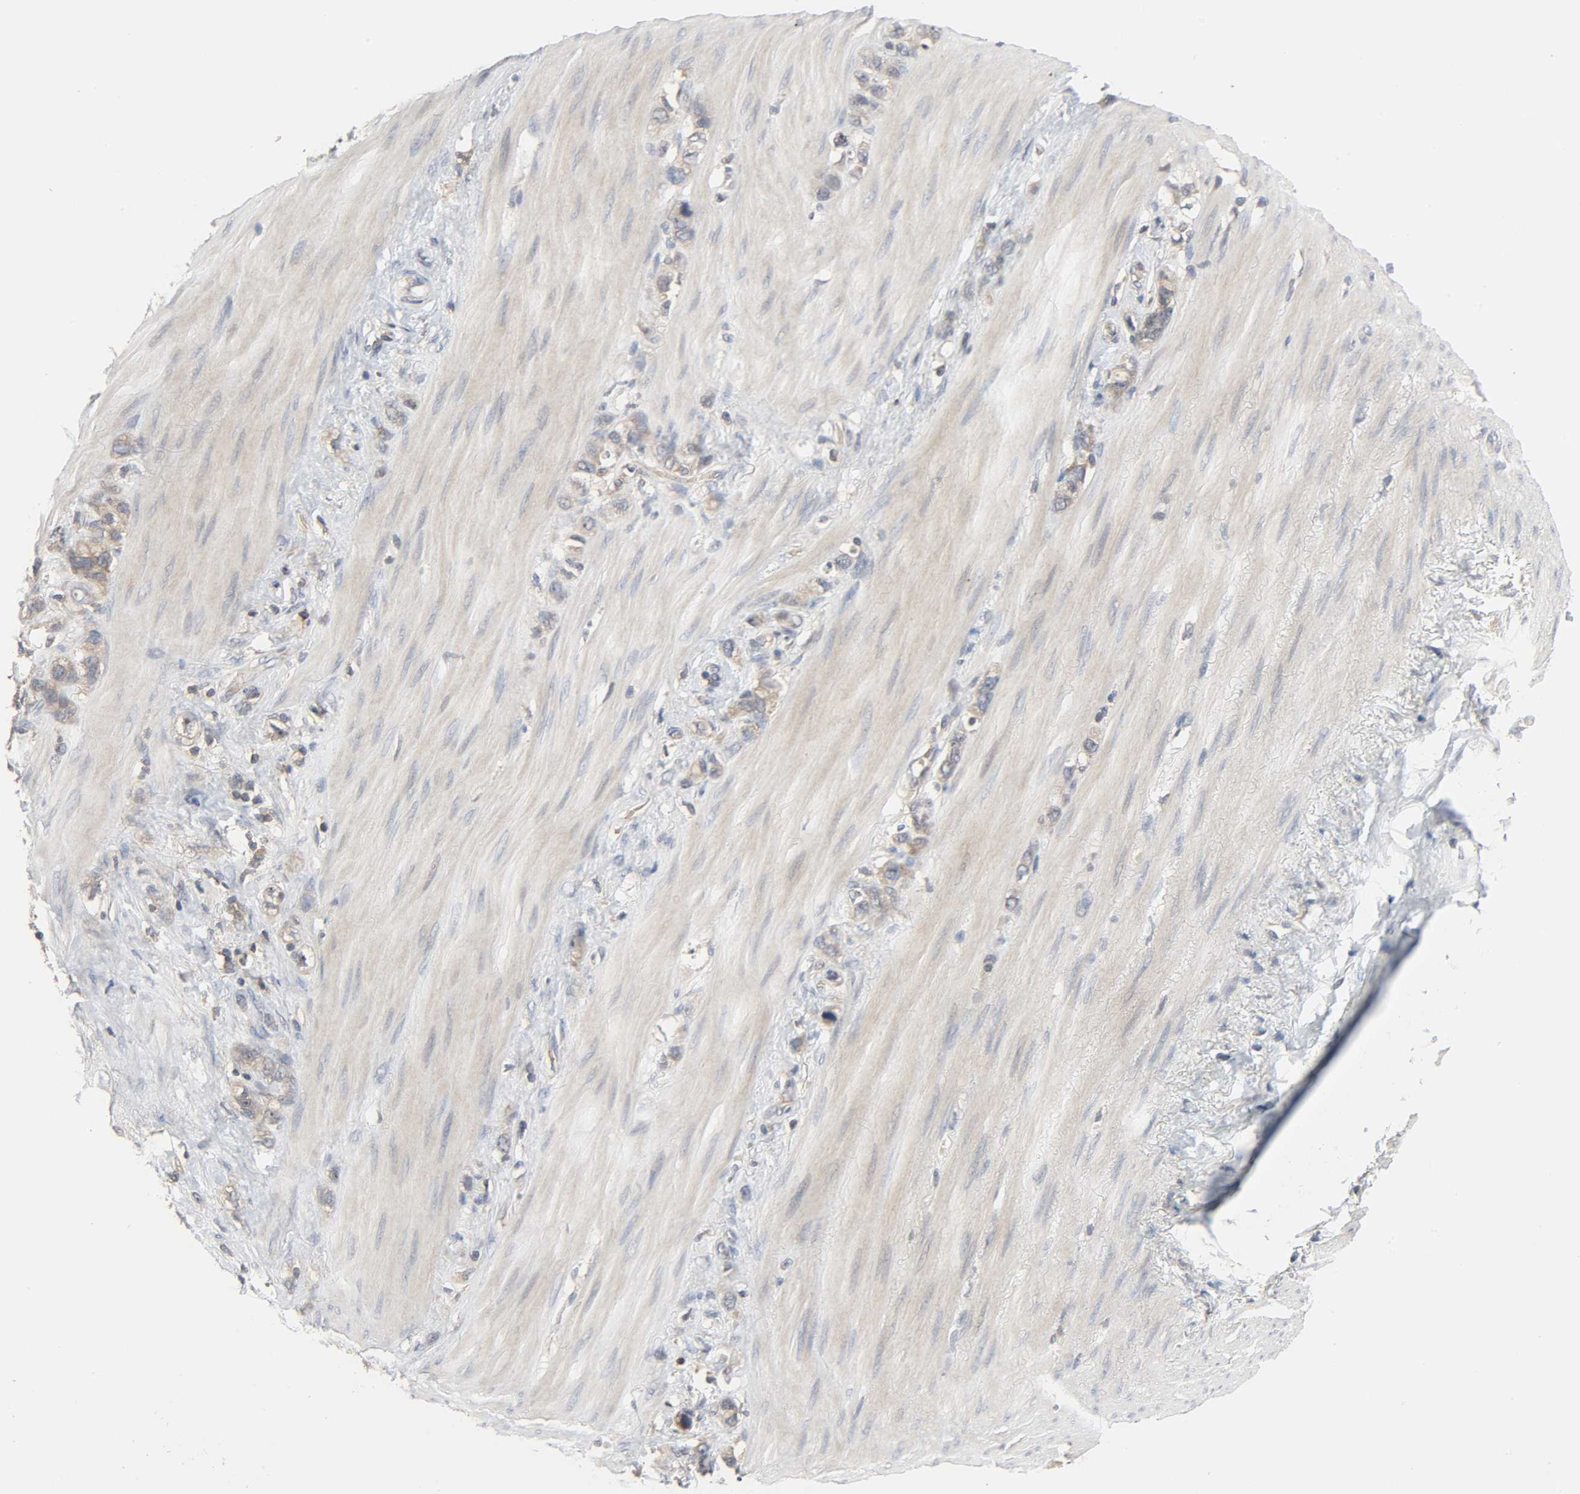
{"staining": {"intensity": "moderate", "quantity": ">75%", "location": "cytoplasmic/membranous,nuclear"}, "tissue": "stomach cancer", "cell_type": "Tumor cells", "image_type": "cancer", "snomed": [{"axis": "morphology", "description": "Normal tissue, NOS"}, {"axis": "morphology", "description": "Adenocarcinoma, NOS"}, {"axis": "morphology", "description": "Adenocarcinoma, High grade"}, {"axis": "topography", "description": "Stomach, upper"}, {"axis": "topography", "description": "Stomach"}], "caption": "Tumor cells show moderate cytoplasmic/membranous and nuclear positivity in approximately >75% of cells in stomach adenocarcinoma.", "gene": "PLEKHA2", "patient": {"sex": "female", "age": 65}}